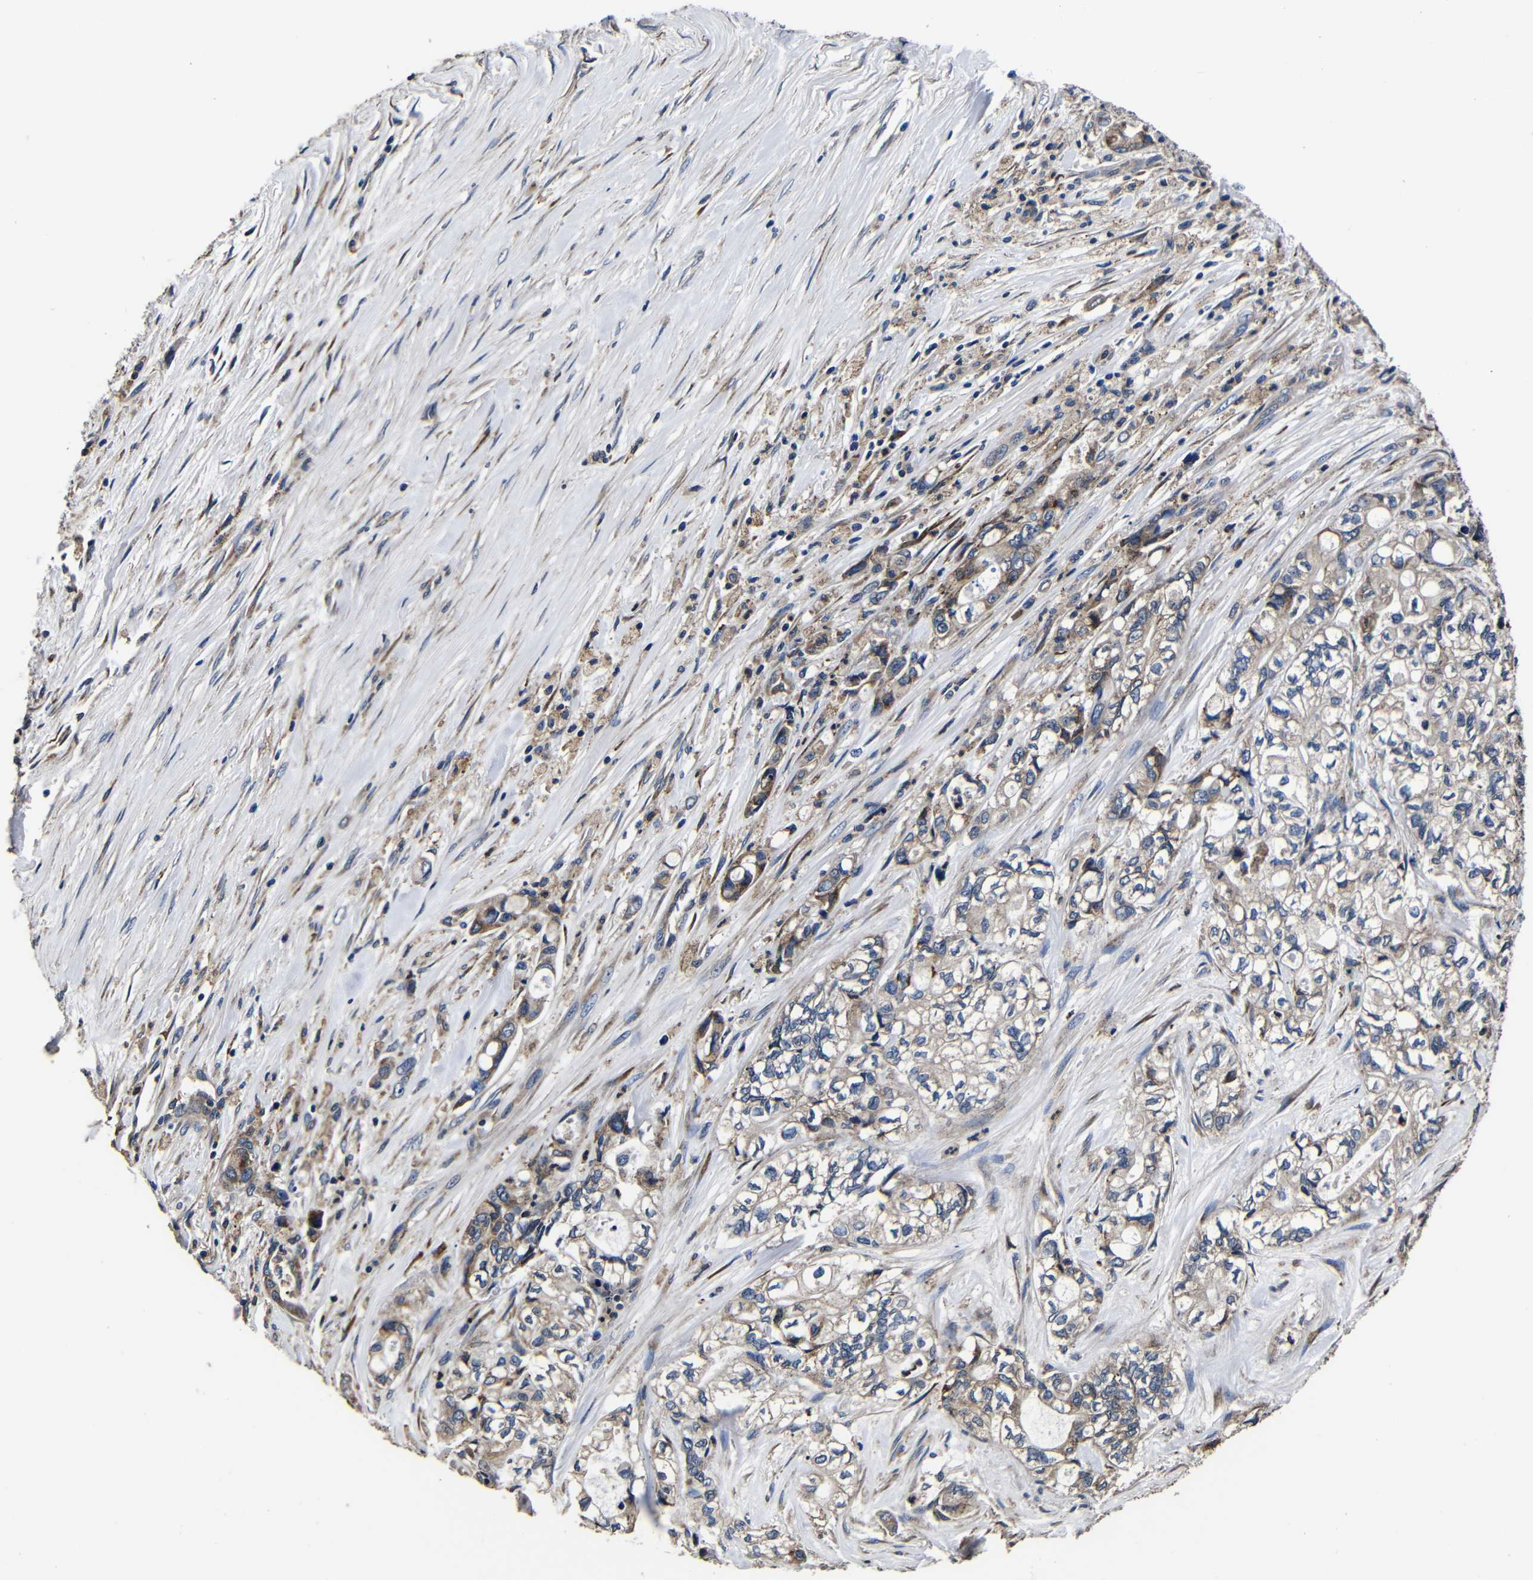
{"staining": {"intensity": "weak", "quantity": "25%-75%", "location": "cytoplasmic/membranous"}, "tissue": "pancreatic cancer", "cell_type": "Tumor cells", "image_type": "cancer", "snomed": [{"axis": "morphology", "description": "Adenocarcinoma, NOS"}, {"axis": "topography", "description": "Pancreas"}], "caption": "Pancreatic adenocarcinoma stained with DAB (3,3'-diaminobenzidine) immunohistochemistry shows low levels of weak cytoplasmic/membranous expression in about 25%-75% of tumor cells.", "gene": "SCN9A", "patient": {"sex": "male", "age": 79}}